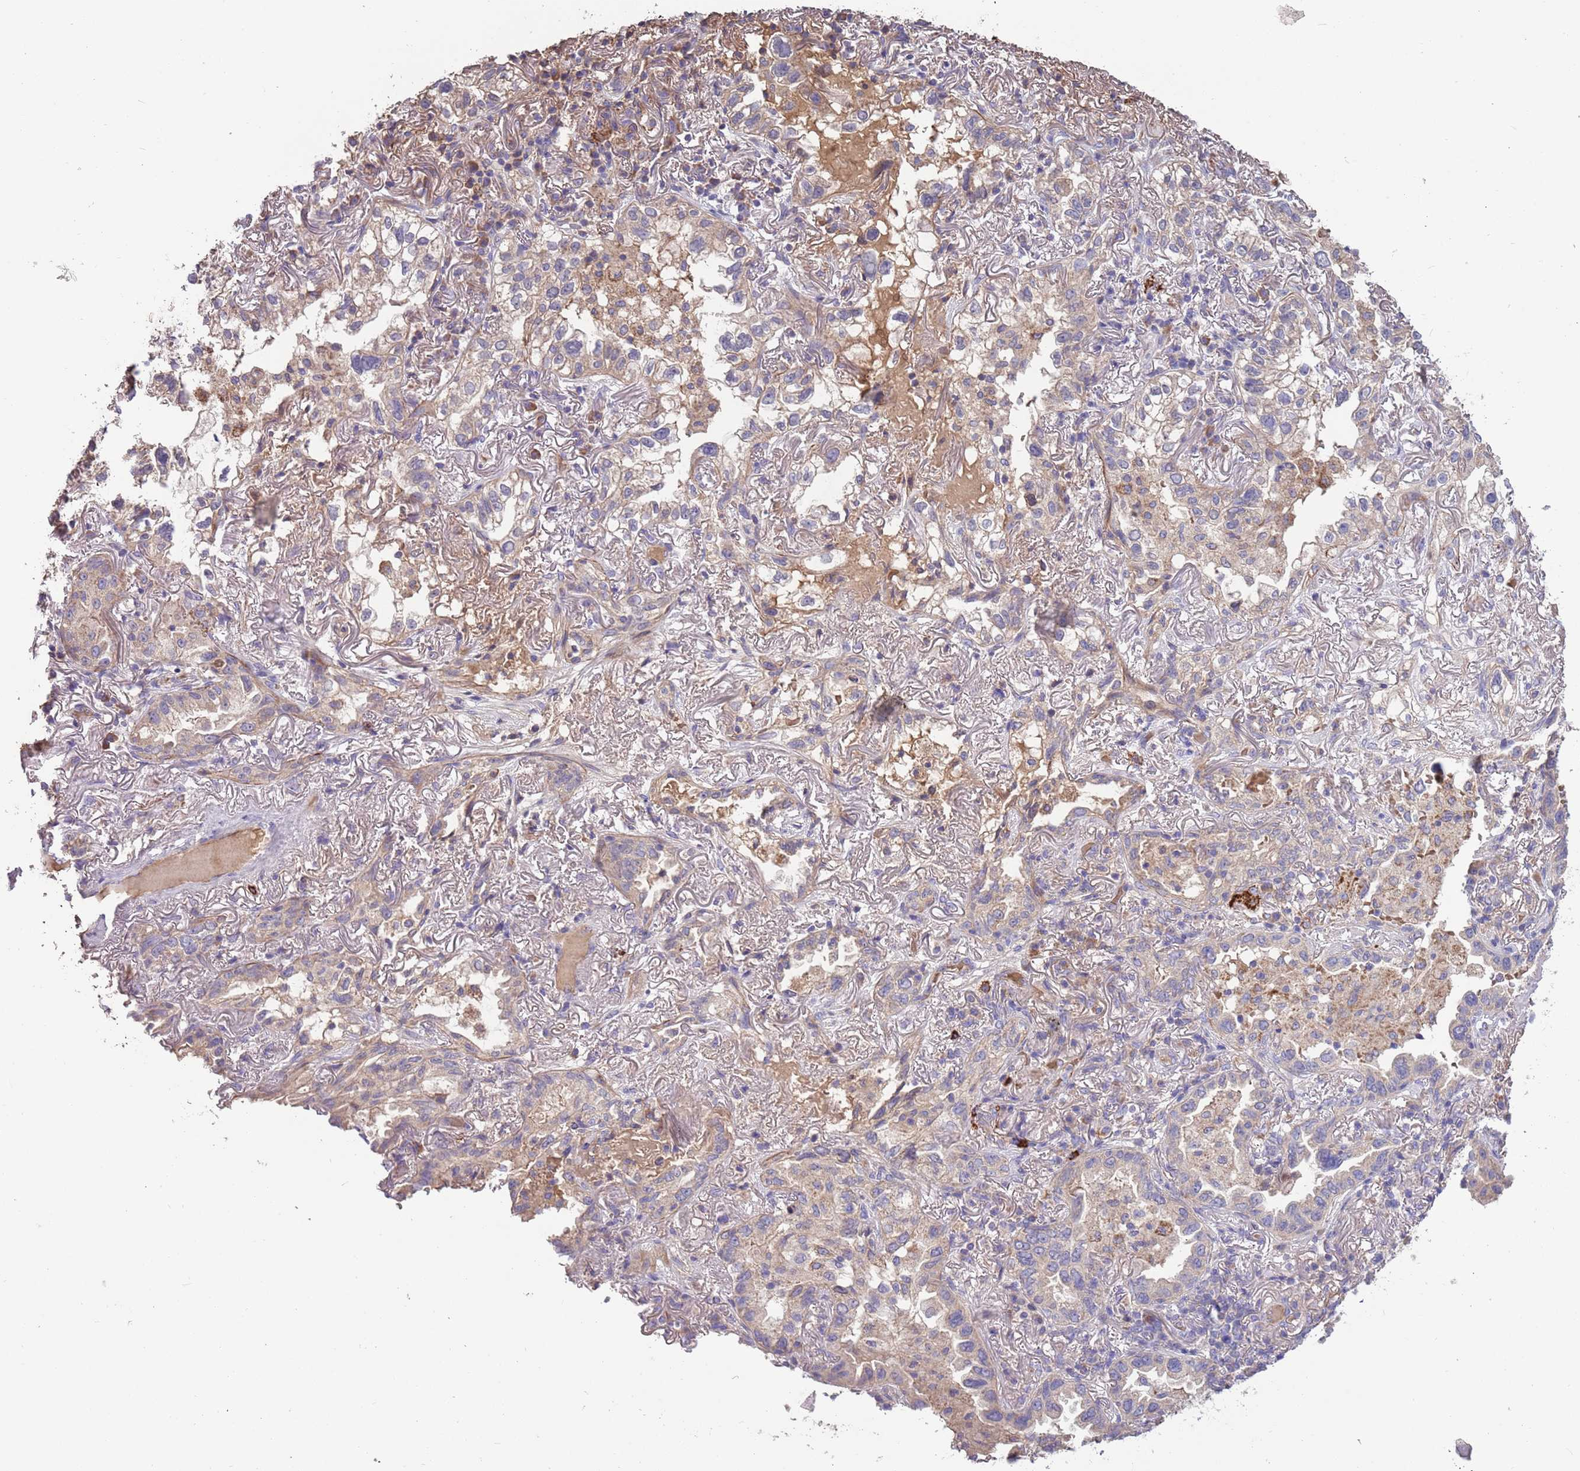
{"staining": {"intensity": "weak", "quantity": "<25%", "location": "cytoplasmic/membranous"}, "tissue": "lung cancer", "cell_type": "Tumor cells", "image_type": "cancer", "snomed": [{"axis": "morphology", "description": "Adenocarcinoma, NOS"}, {"axis": "topography", "description": "Lung"}], "caption": "This is an immunohistochemistry (IHC) micrograph of human adenocarcinoma (lung). There is no positivity in tumor cells.", "gene": "TRMO", "patient": {"sex": "female", "age": 69}}